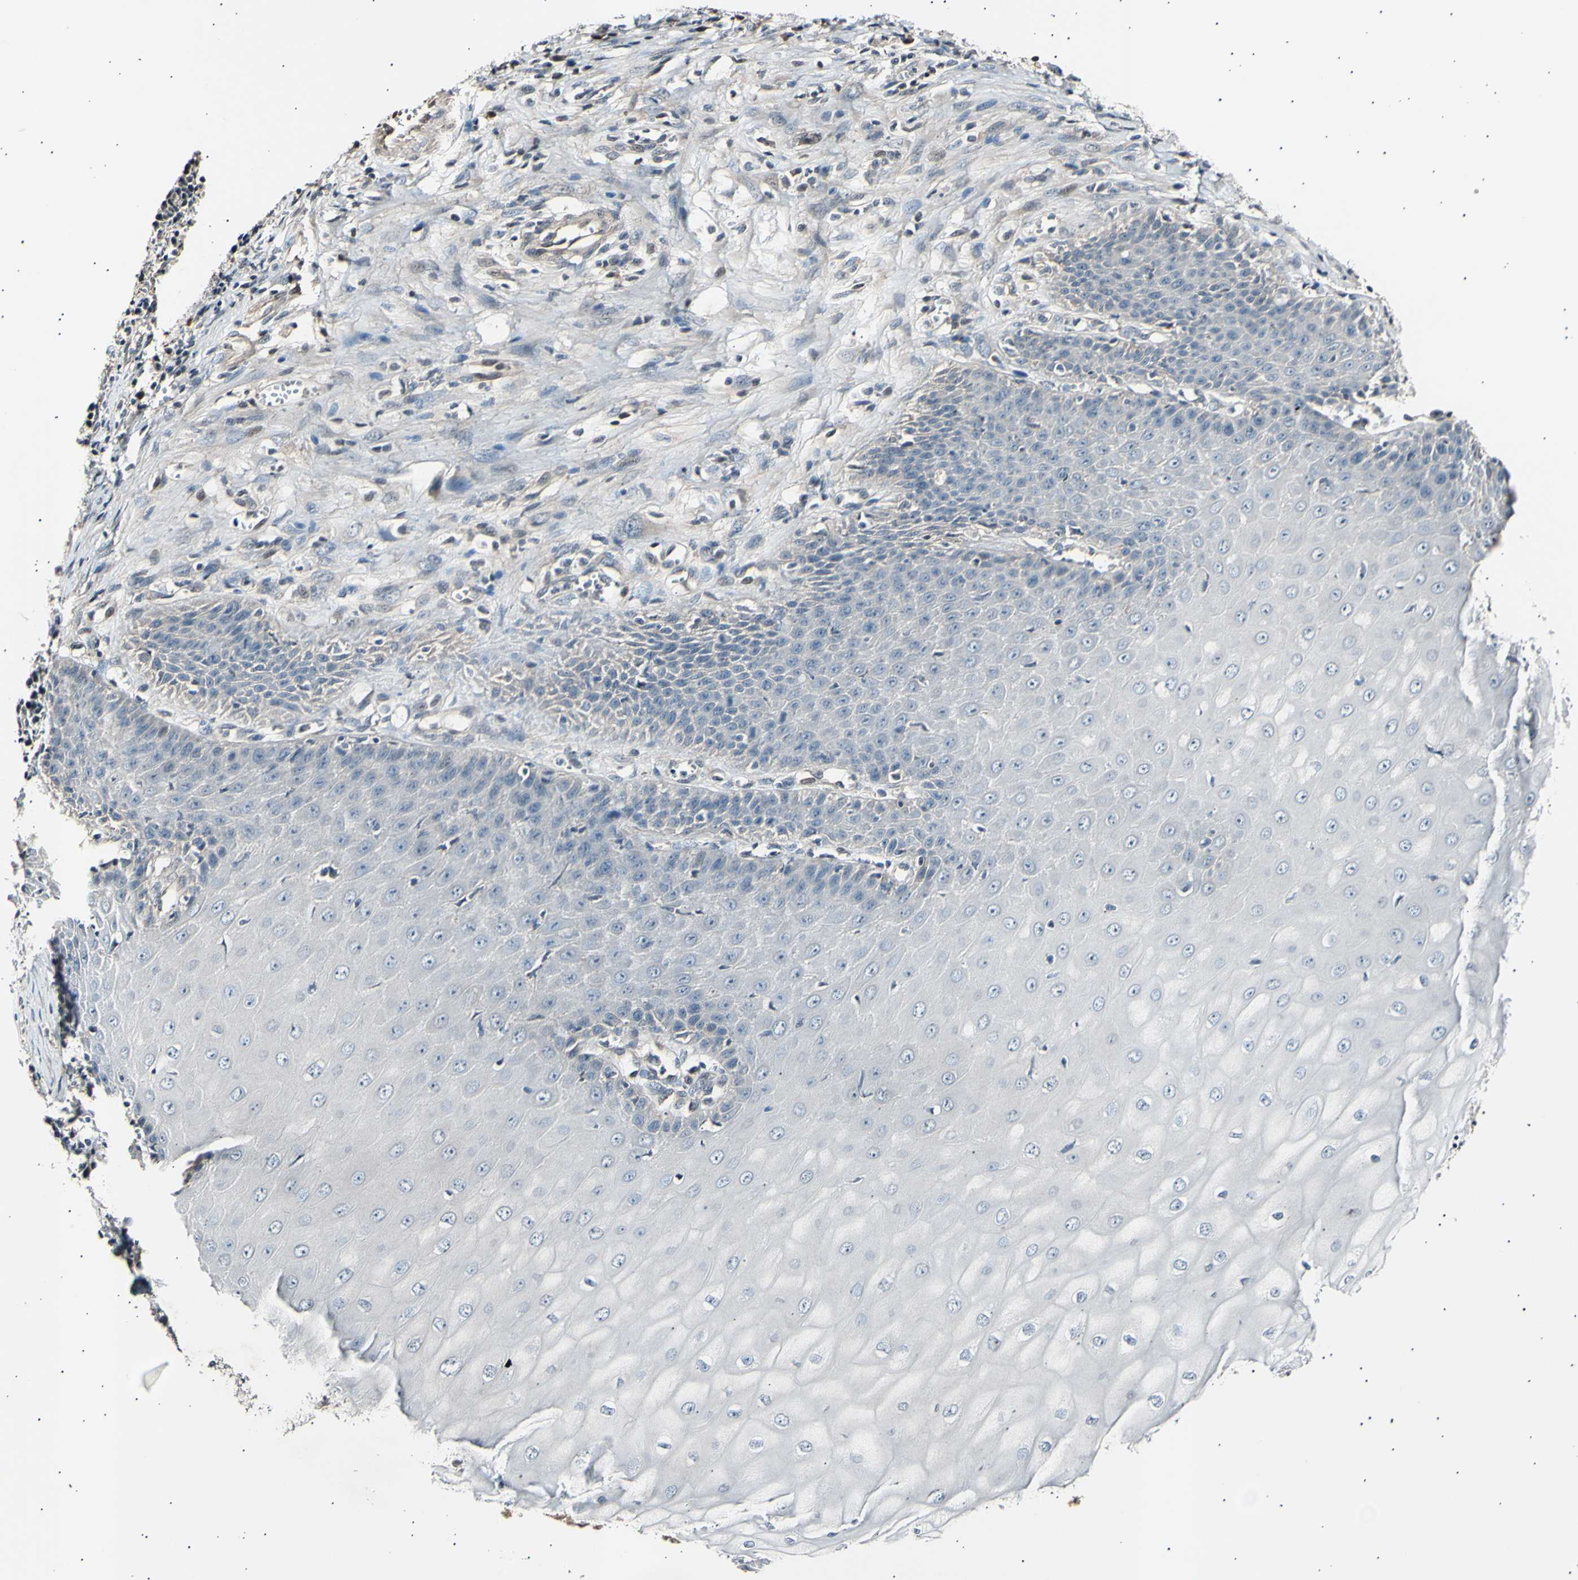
{"staining": {"intensity": "negative", "quantity": "none", "location": "none"}, "tissue": "cervical cancer", "cell_type": "Tumor cells", "image_type": "cancer", "snomed": [{"axis": "morphology", "description": "Squamous cell carcinoma, NOS"}, {"axis": "topography", "description": "Cervix"}], "caption": "IHC micrograph of cervical cancer (squamous cell carcinoma) stained for a protein (brown), which reveals no staining in tumor cells.", "gene": "AK1", "patient": {"sex": "female", "age": 35}}